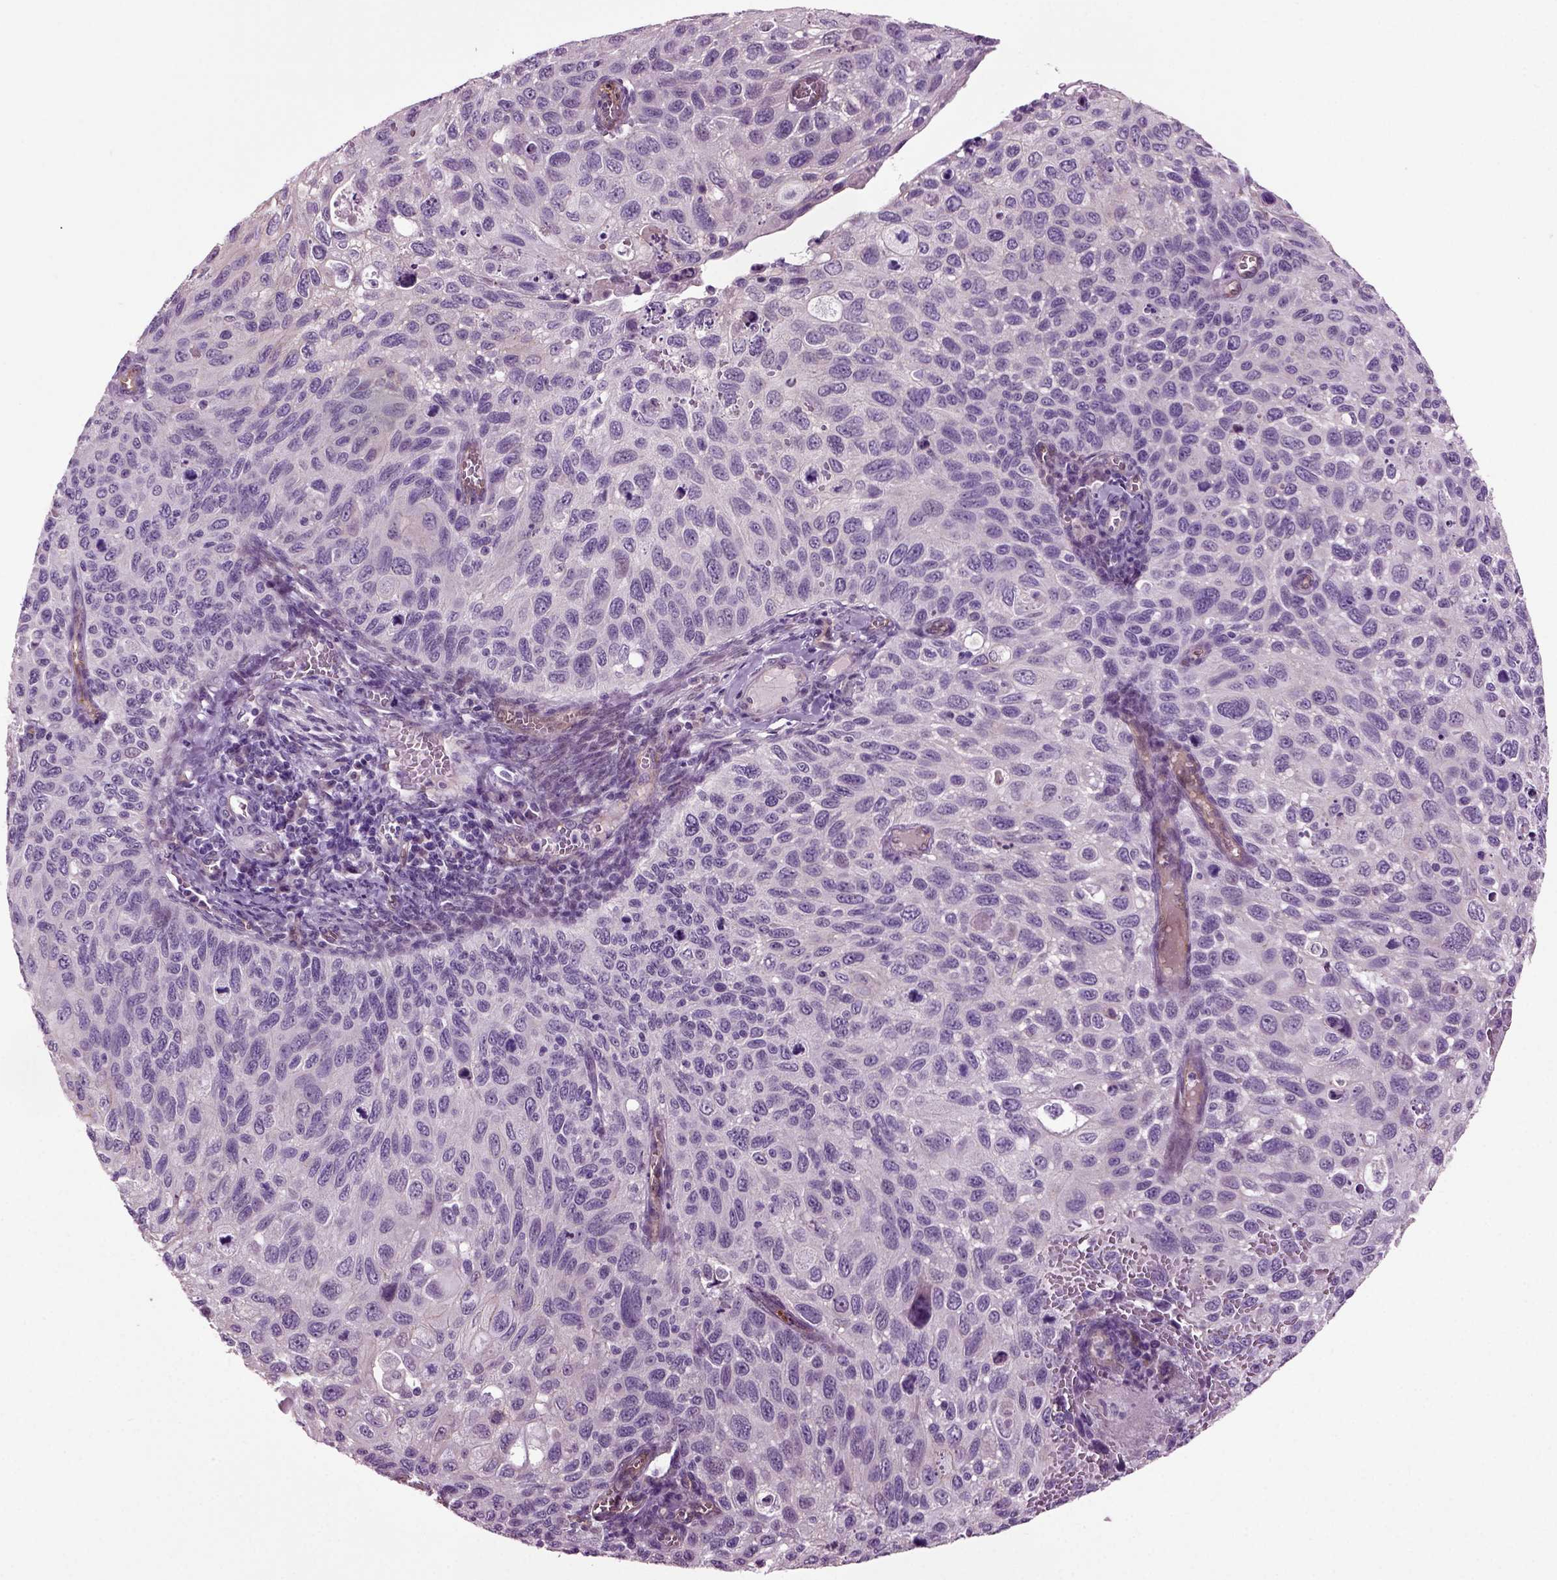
{"staining": {"intensity": "negative", "quantity": "none", "location": "none"}, "tissue": "cervical cancer", "cell_type": "Tumor cells", "image_type": "cancer", "snomed": [{"axis": "morphology", "description": "Squamous cell carcinoma, NOS"}, {"axis": "topography", "description": "Cervix"}], "caption": "There is no significant expression in tumor cells of cervical cancer.", "gene": "COL9A2", "patient": {"sex": "female", "age": 70}}